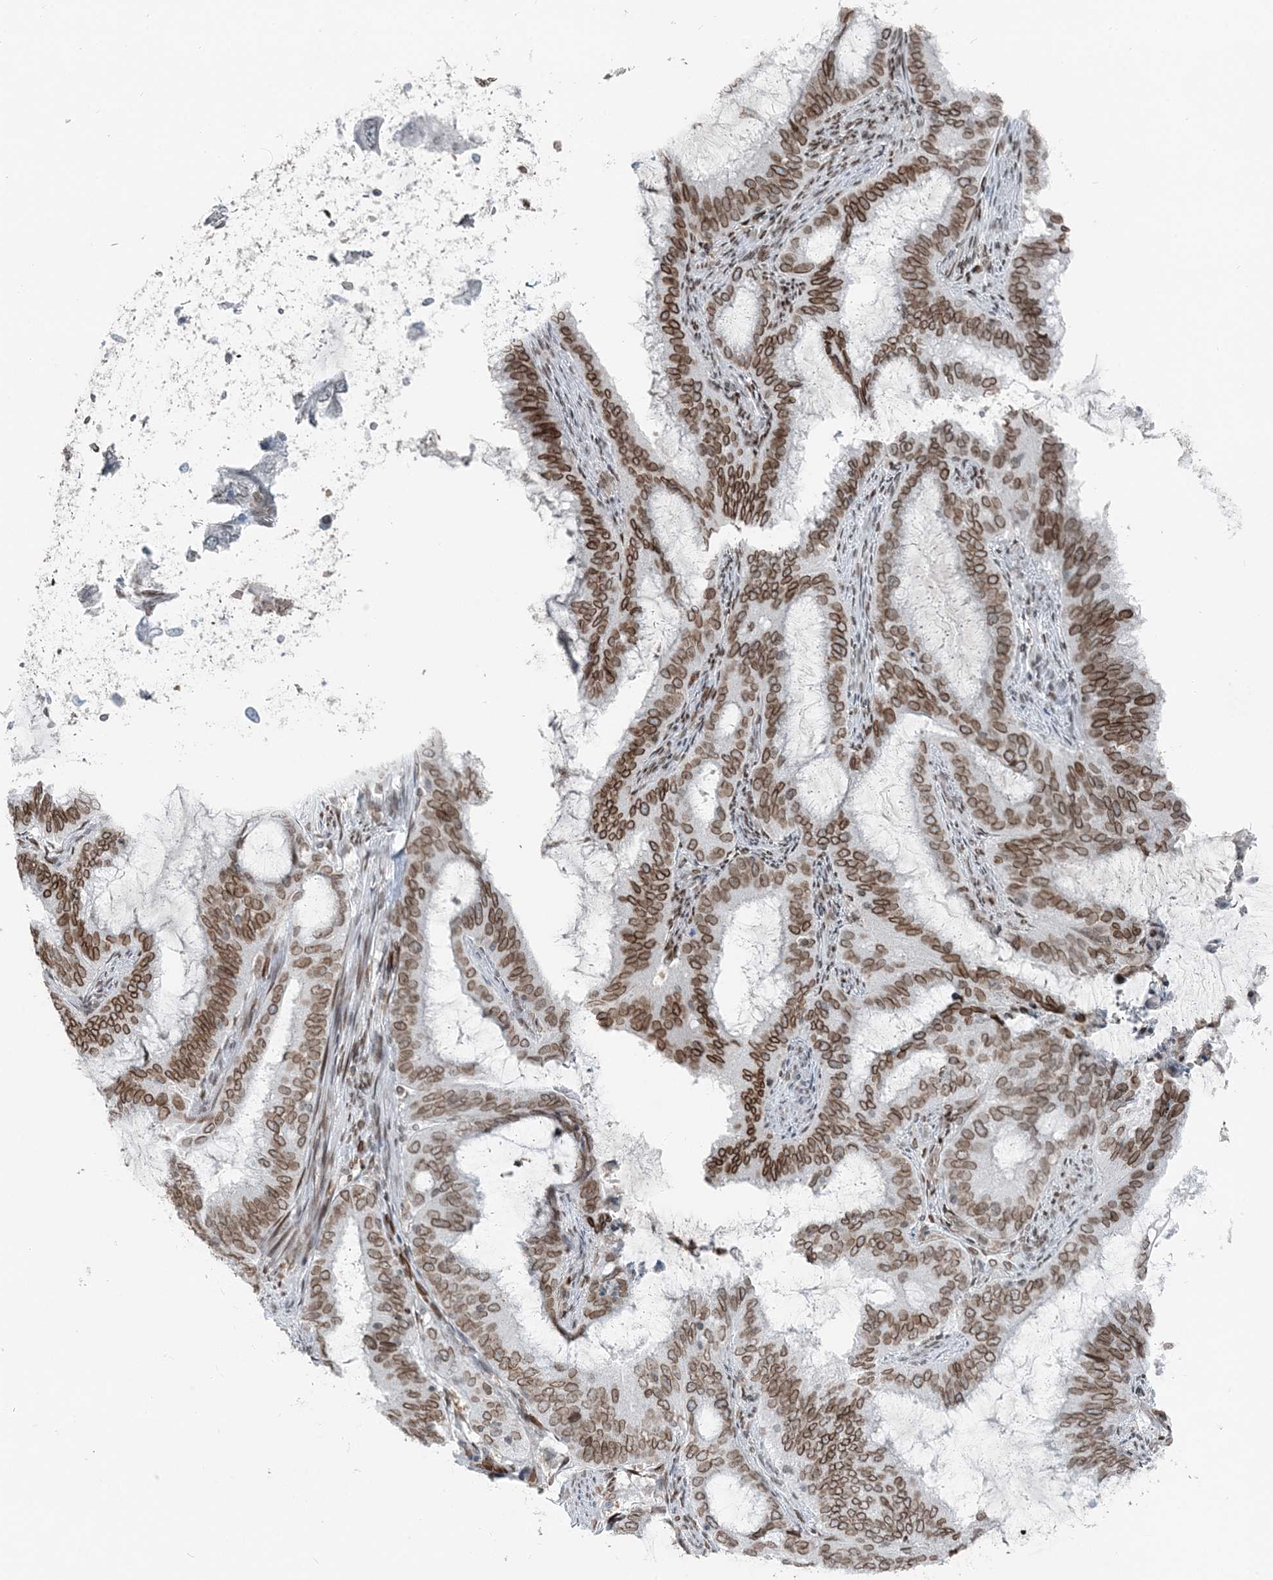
{"staining": {"intensity": "moderate", "quantity": ">75%", "location": "cytoplasmic/membranous,nuclear"}, "tissue": "endometrial cancer", "cell_type": "Tumor cells", "image_type": "cancer", "snomed": [{"axis": "morphology", "description": "Adenocarcinoma, NOS"}, {"axis": "topography", "description": "Endometrium"}], "caption": "Human endometrial cancer (adenocarcinoma) stained with a protein marker displays moderate staining in tumor cells.", "gene": "GJD4", "patient": {"sex": "female", "age": 51}}